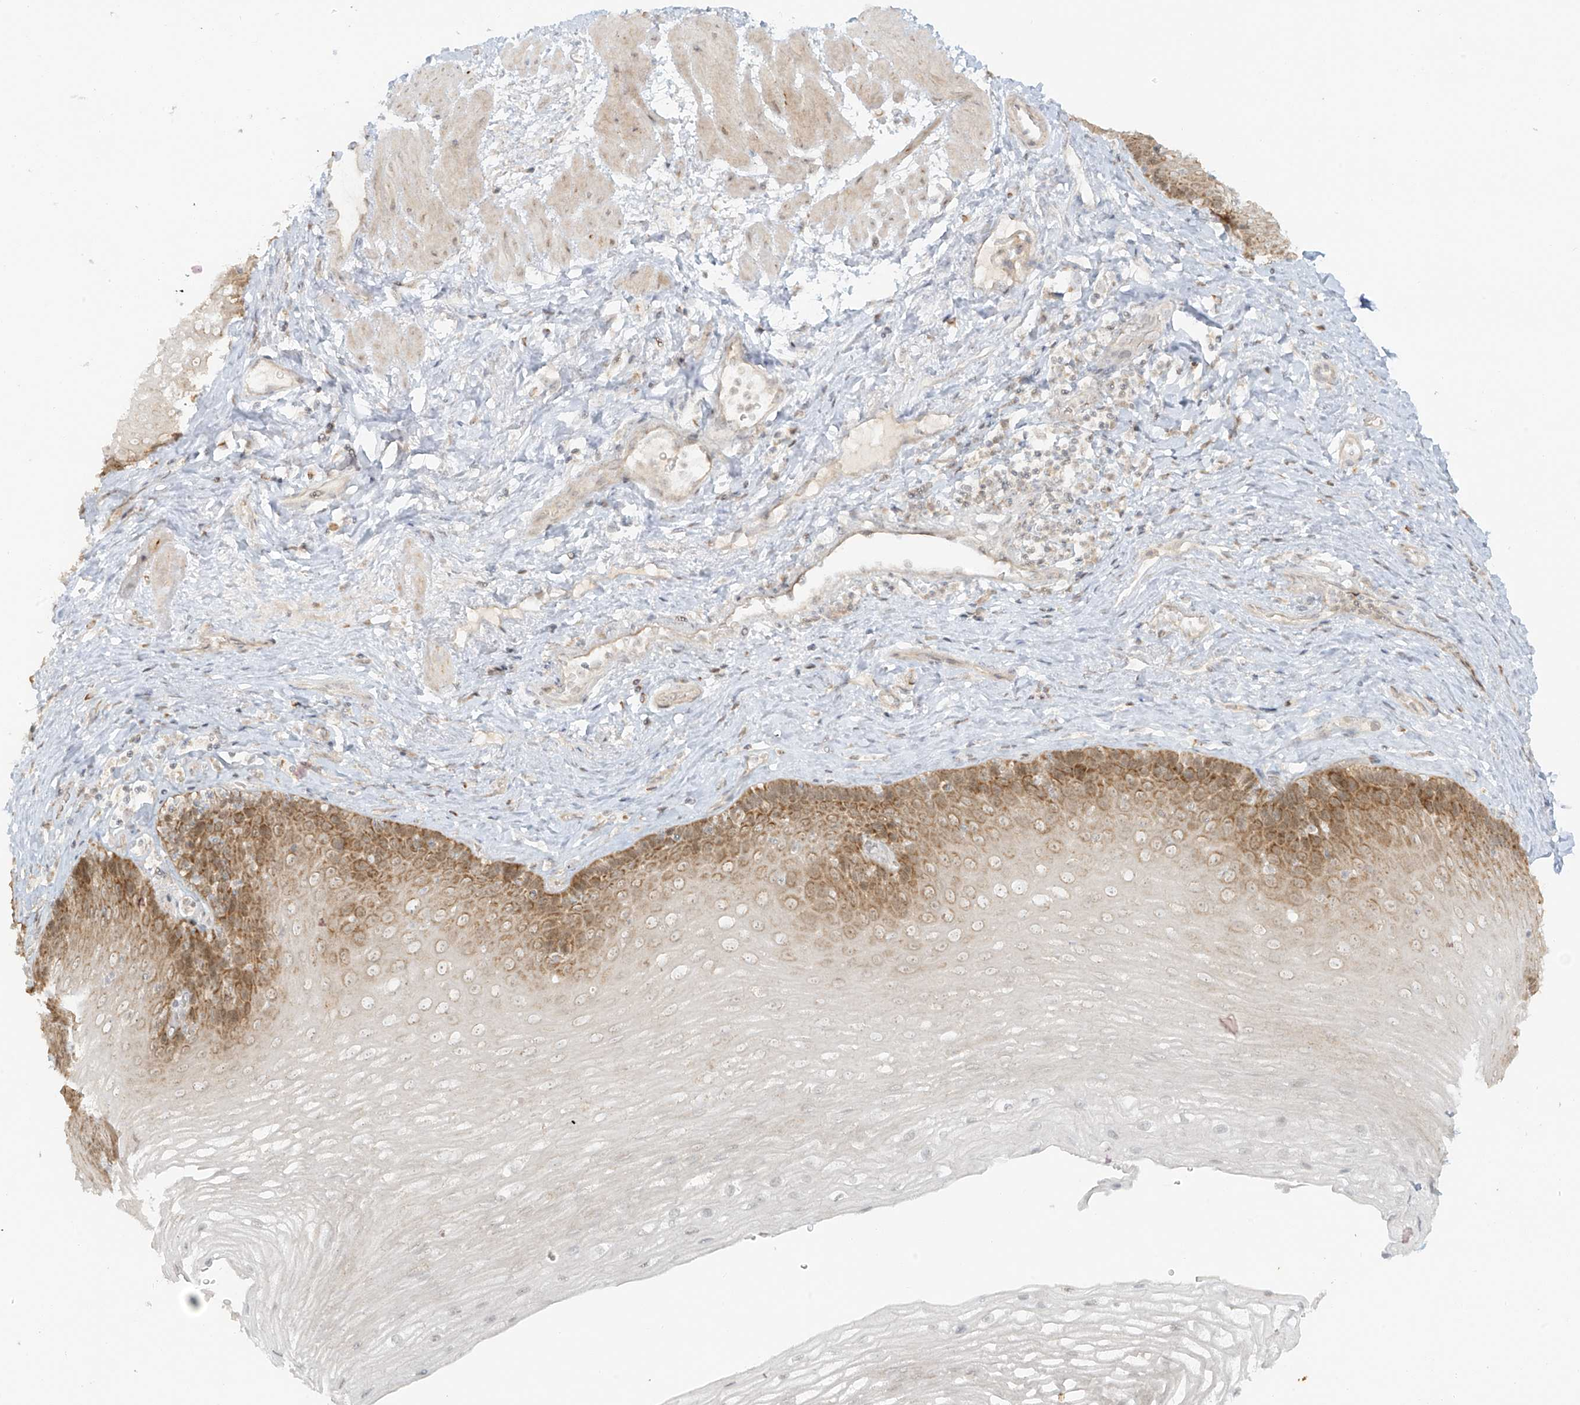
{"staining": {"intensity": "moderate", "quantity": "25%-75%", "location": "cytoplasmic/membranous"}, "tissue": "esophagus", "cell_type": "Squamous epithelial cells", "image_type": "normal", "snomed": [{"axis": "morphology", "description": "Normal tissue, NOS"}, {"axis": "topography", "description": "Esophagus"}], "caption": "Immunohistochemistry (DAB) staining of benign human esophagus demonstrates moderate cytoplasmic/membranous protein staining in about 25%-75% of squamous epithelial cells.", "gene": "MIPEP", "patient": {"sex": "female", "age": 66}}